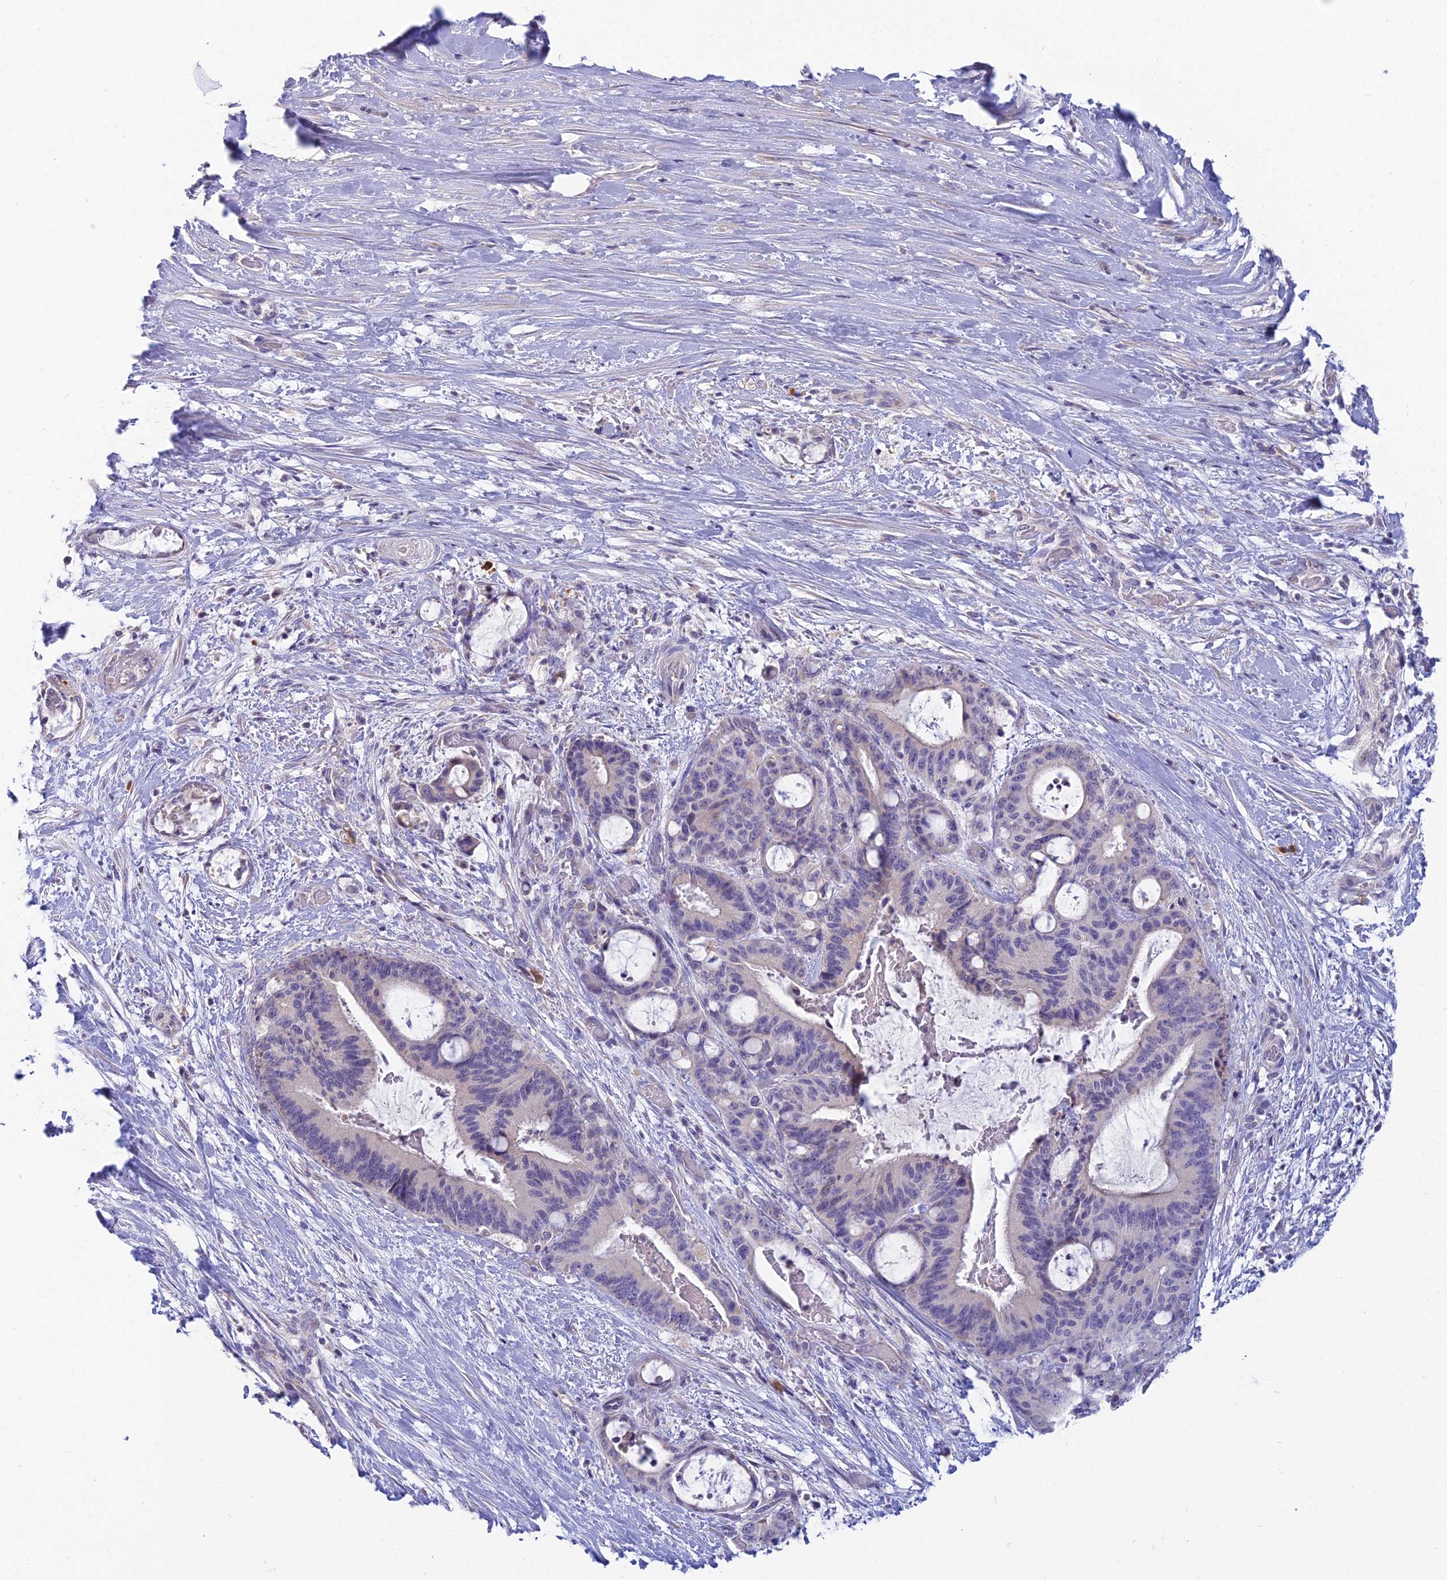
{"staining": {"intensity": "negative", "quantity": "none", "location": "none"}, "tissue": "liver cancer", "cell_type": "Tumor cells", "image_type": "cancer", "snomed": [{"axis": "morphology", "description": "Normal tissue, NOS"}, {"axis": "morphology", "description": "Cholangiocarcinoma"}, {"axis": "topography", "description": "Liver"}, {"axis": "topography", "description": "Peripheral nerve tissue"}], "caption": "A micrograph of liver cancer stained for a protein demonstrates no brown staining in tumor cells.", "gene": "CFAP206", "patient": {"sex": "female", "age": 73}}